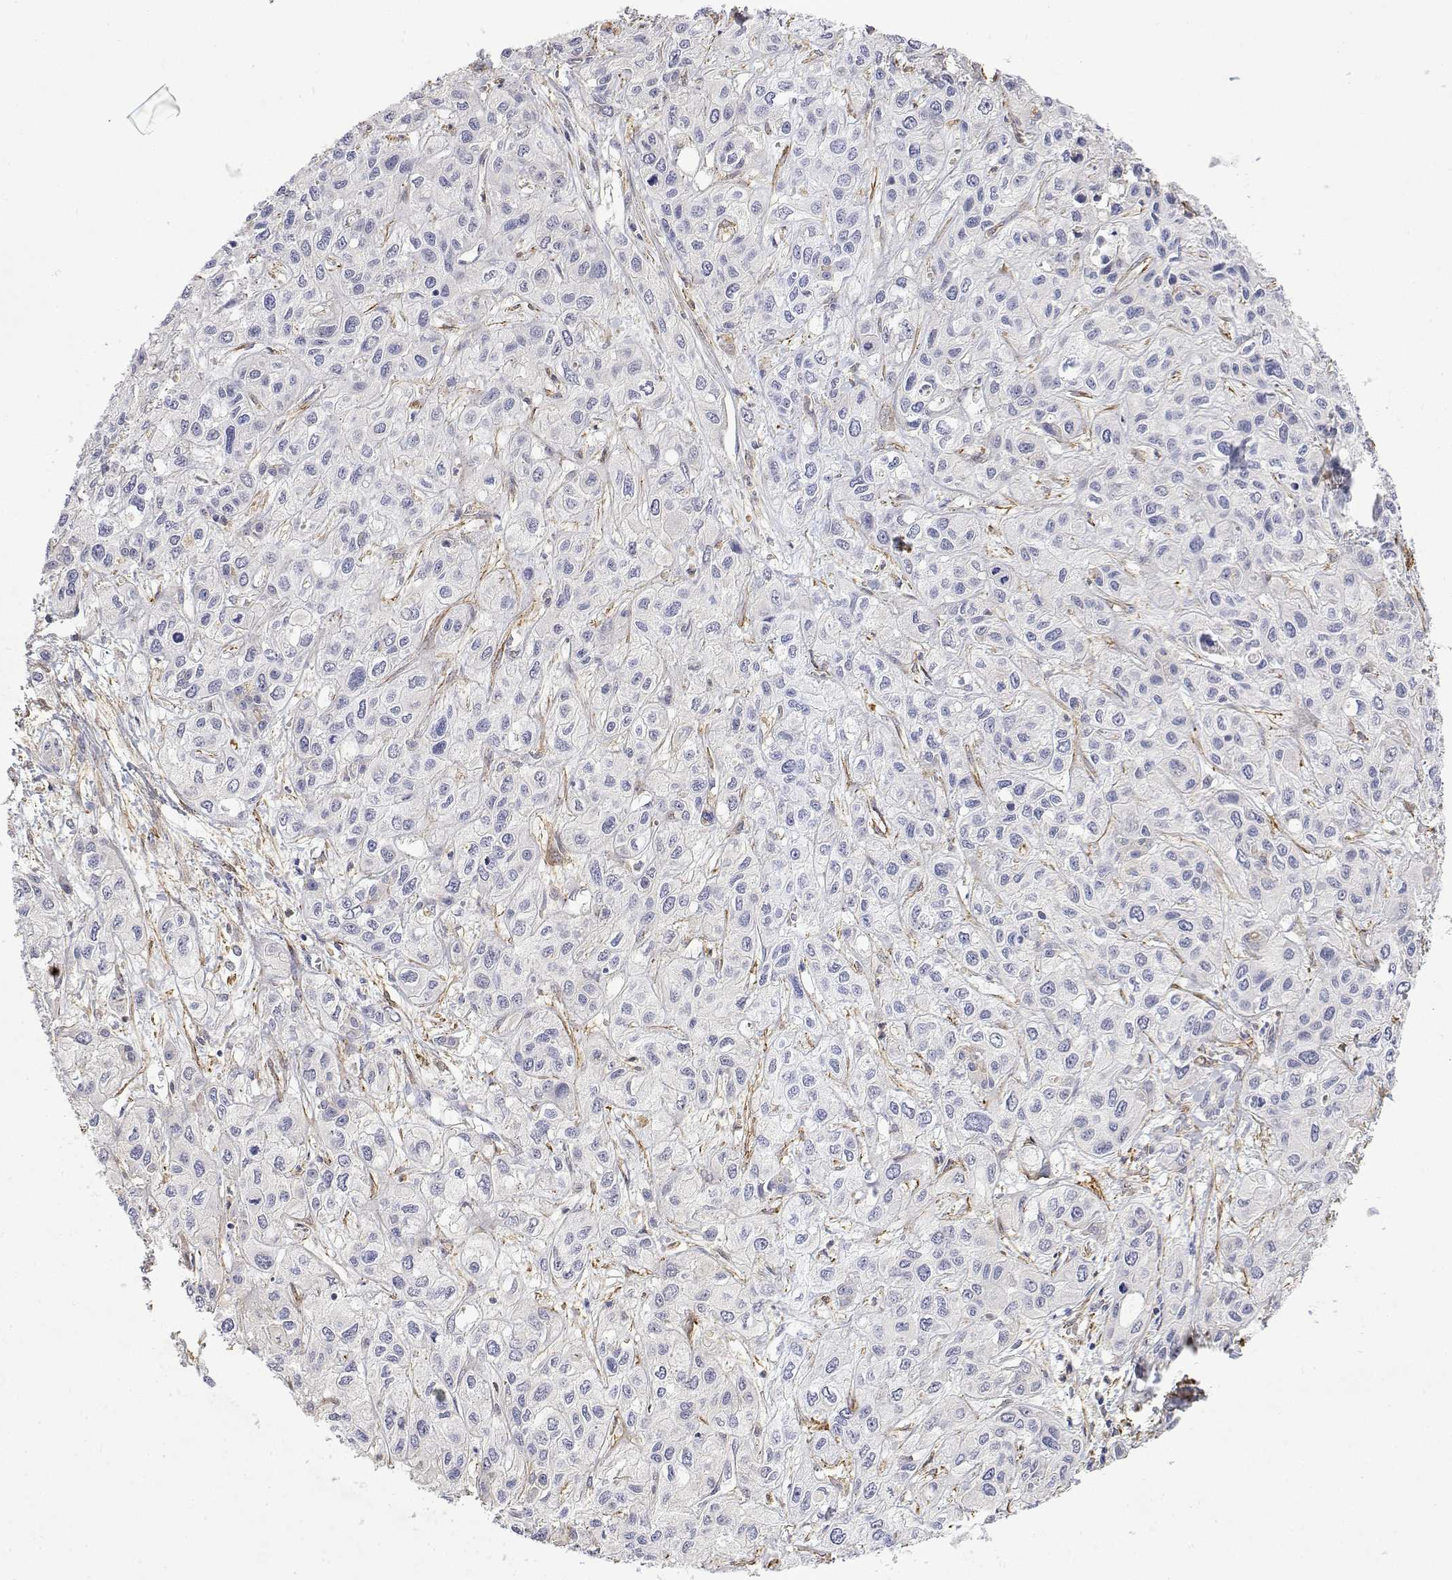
{"staining": {"intensity": "negative", "quantity": "none", "location": "none"}, "tissue": "liver cancer", "cell_type": "Tumor cells", "image_type": "cancer", "snomed": [{"axis": "morphology", "description": "Cholangiocarcinoma"}, {"axis": "topography", "description": "Liver"}], "caption": "An immunohistochemistry histopathology image of liver cancer is shown. There is no staining in tumor cells of liver cancer. (Brightfield microscopy of DAB (3,3'-diaminobenzidine) immunohistochemistry (IHC) at high magnification).", "gene": "SOWAHD", "patient": {"sex": "female", "age": 66}}